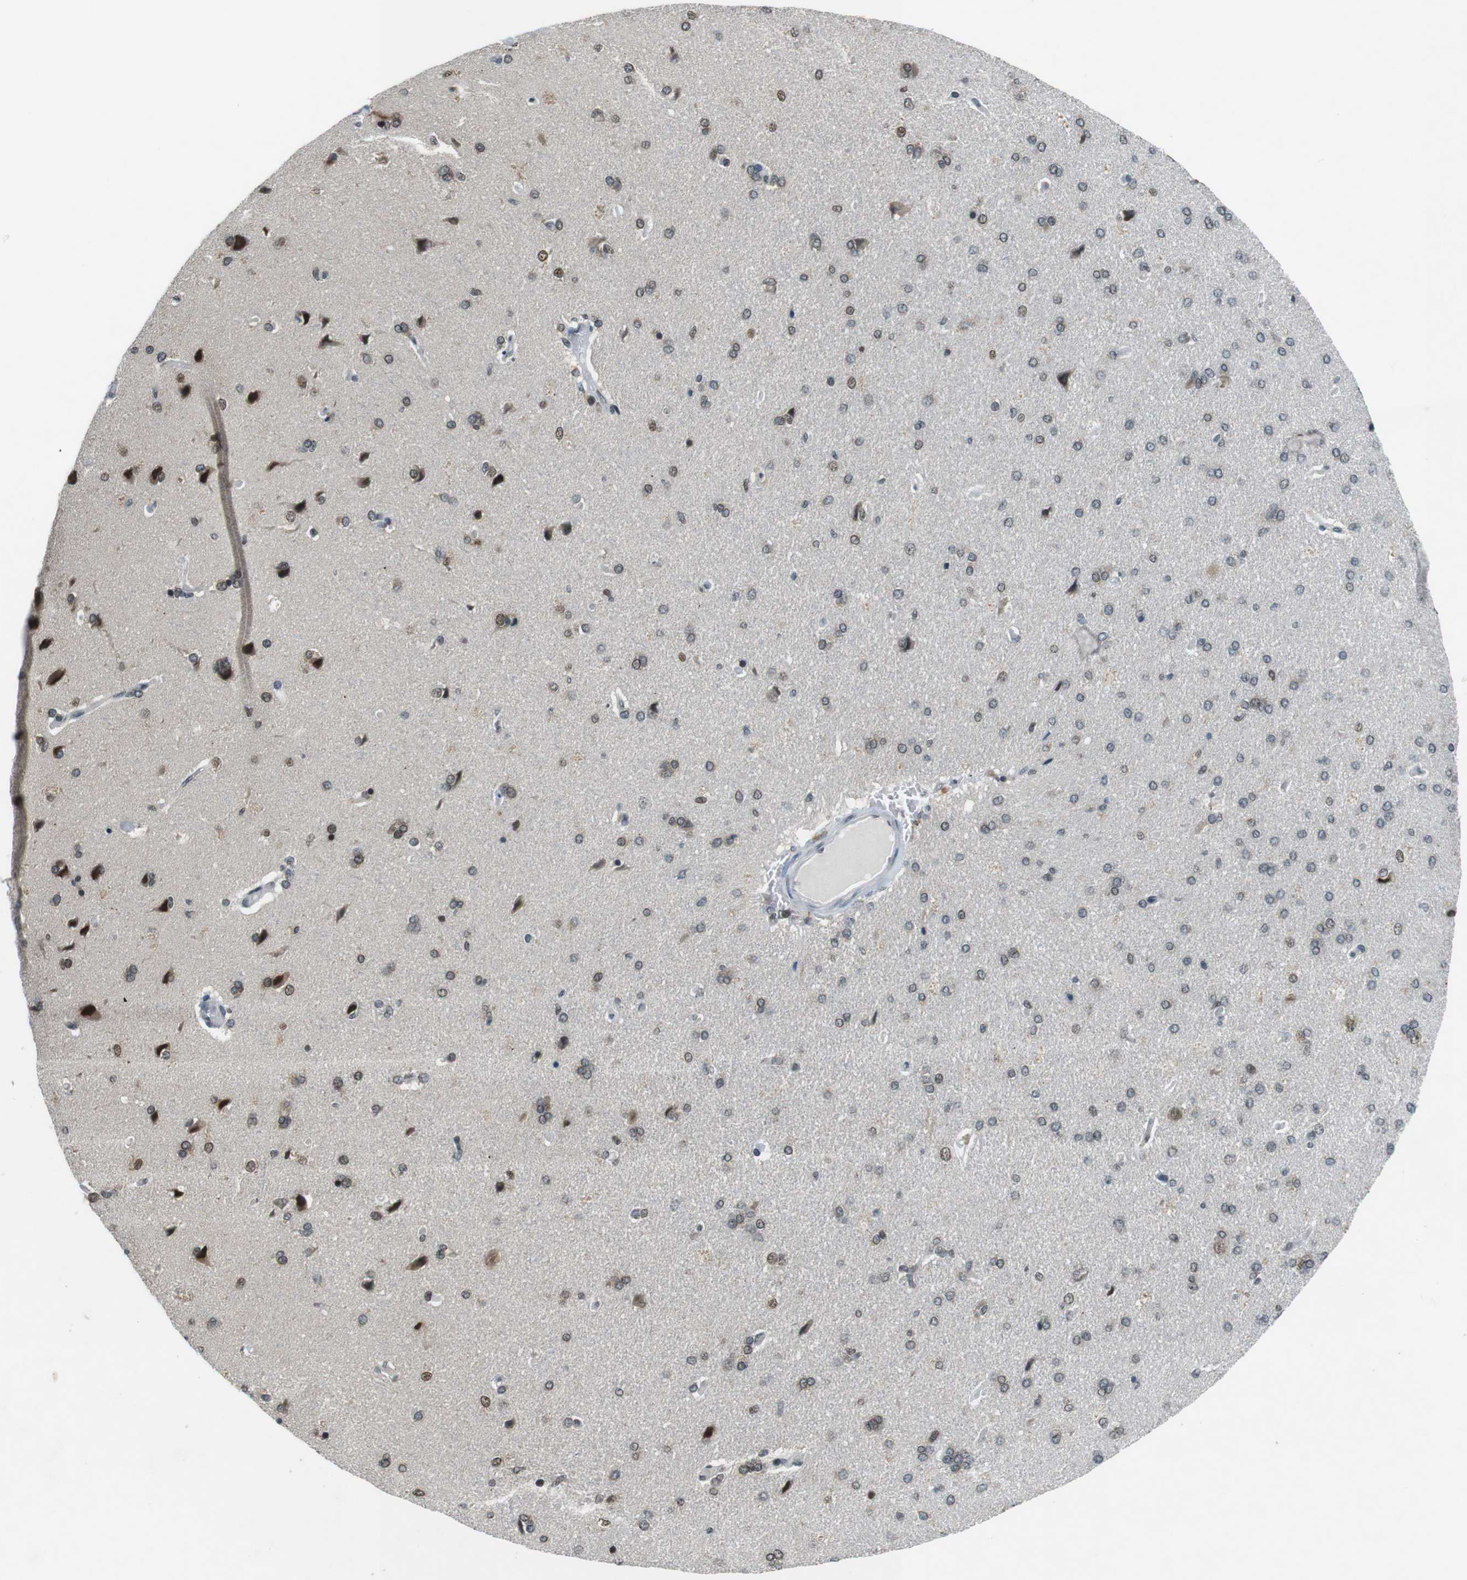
{"staining": {"intensity": "weak", "quantity": "25%-75%", "location": "nuclear"}, "tissue": "cerebral cortex", "cell_type": "Endothelial cells", "image_type": "normal", "snomed": [{"axis": "morphology", "description": "Normal tissue, NOS"}, {"axis": "topography", "description": "Cerebral cortex"}], "caption": "Endothelial cells reveal low levels of weak nuclear staining in about 25%-75% of cells in normal cerebral cortex. (brown staining indicates protein expression, while blue staining denotes nuclei).", "gene": "NEK4", "patient": {"sex": "male", "age": 62}}